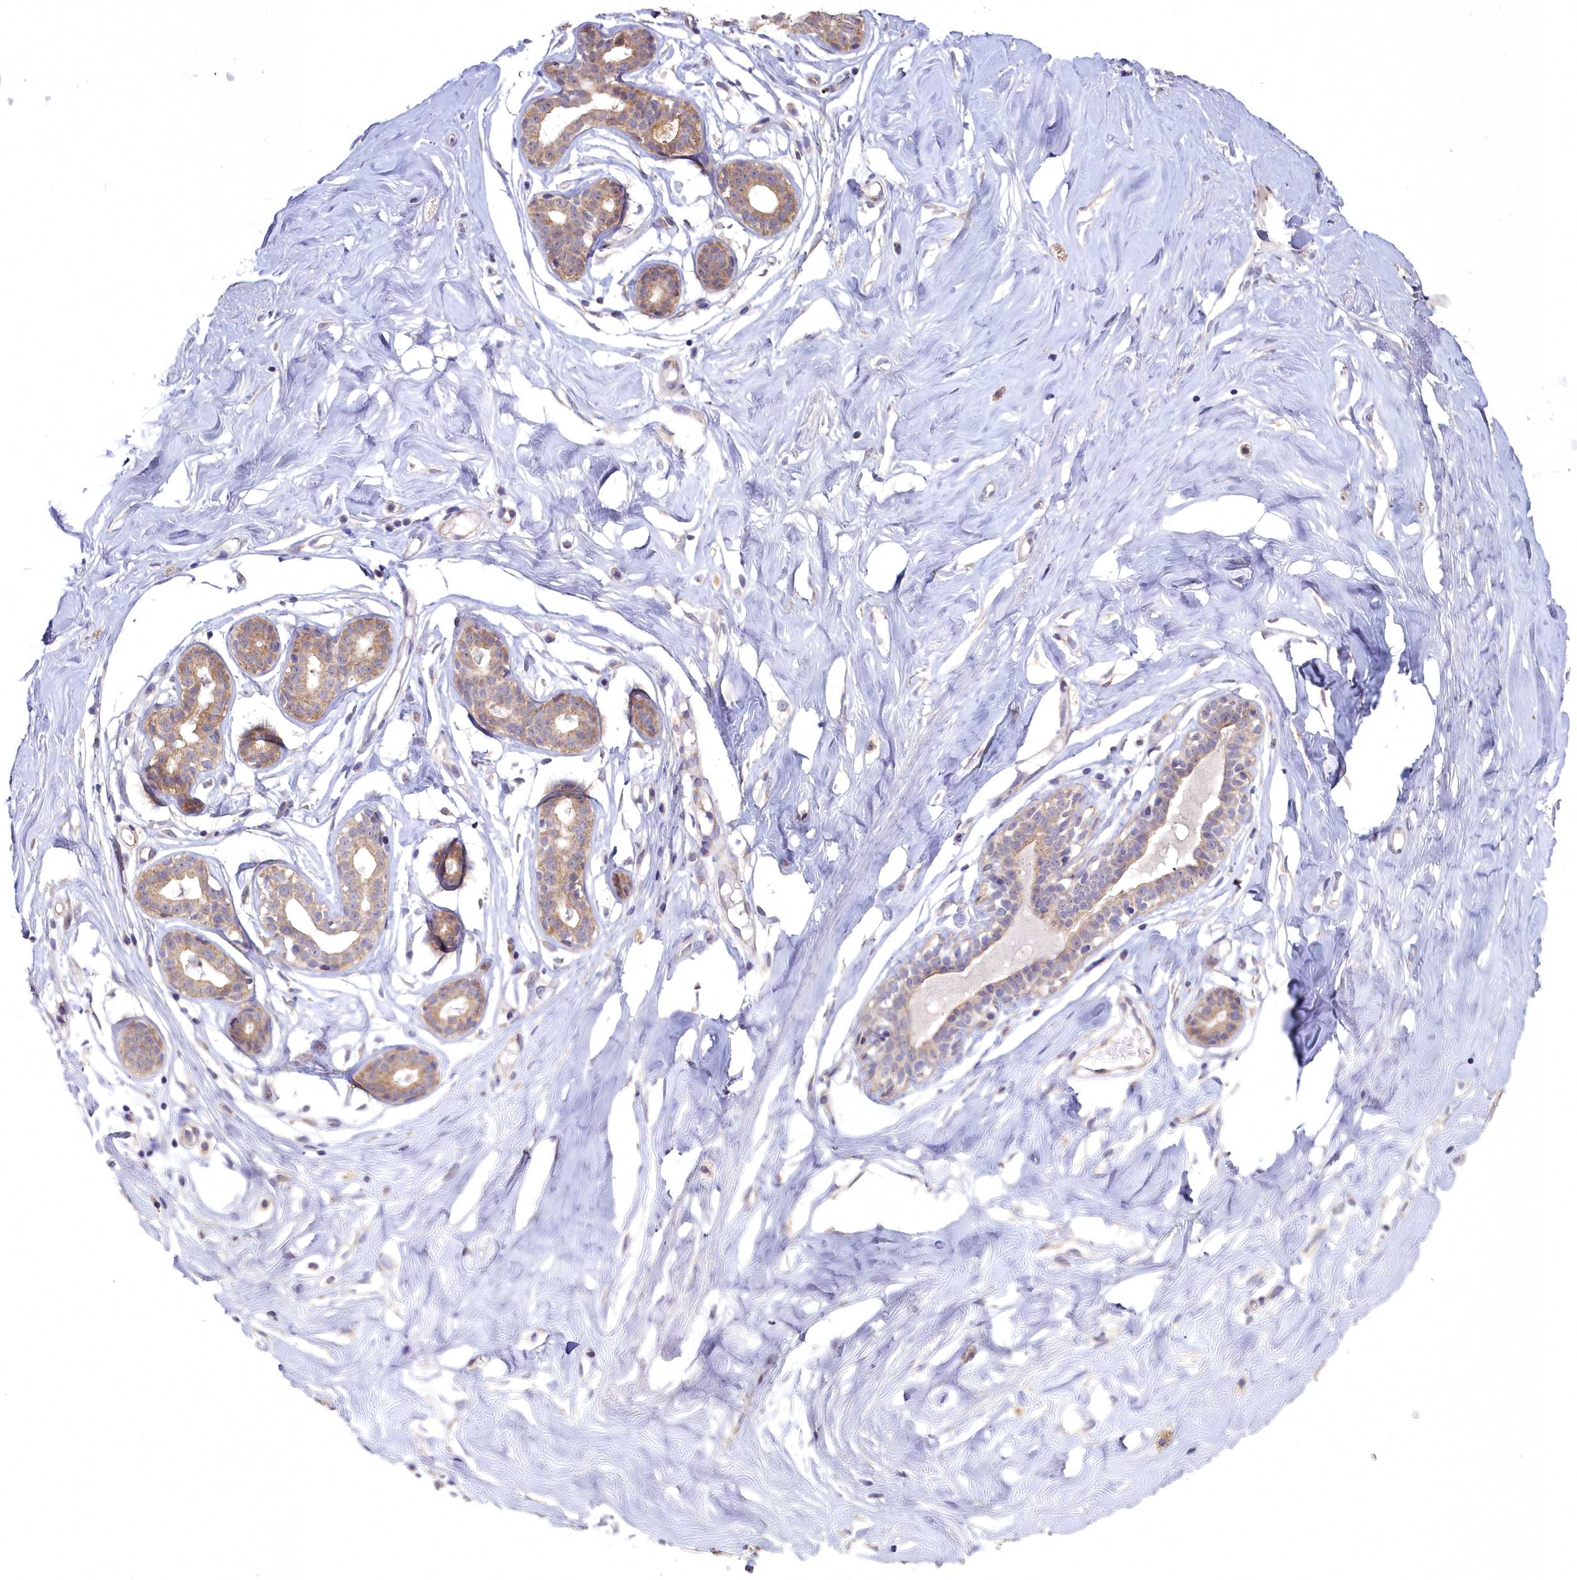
{"staining": {"intensity": "negative", "quantity": "none", "location": "none"}, "tissue": "breast", "cell_type": "Adipocytes", "image_type": "normal", "snomed": [{"axis": "morphology", "description": "Normal tissue, NOS"}, {"axis": "morphology", "description": "Adenoma, NOS"}, {"axis": "topography", "description": "Breast"}], "caption": "This image is of unremarkable breast stained with immunohistochemistry (IHC) to label a protein in brown with the nuclei are counter-stained blue. There is no positivity in adipocytes. Nuclei are stained in blue.", "gene": "MICU2", "patient": {"sex": "female", "age": 23}}